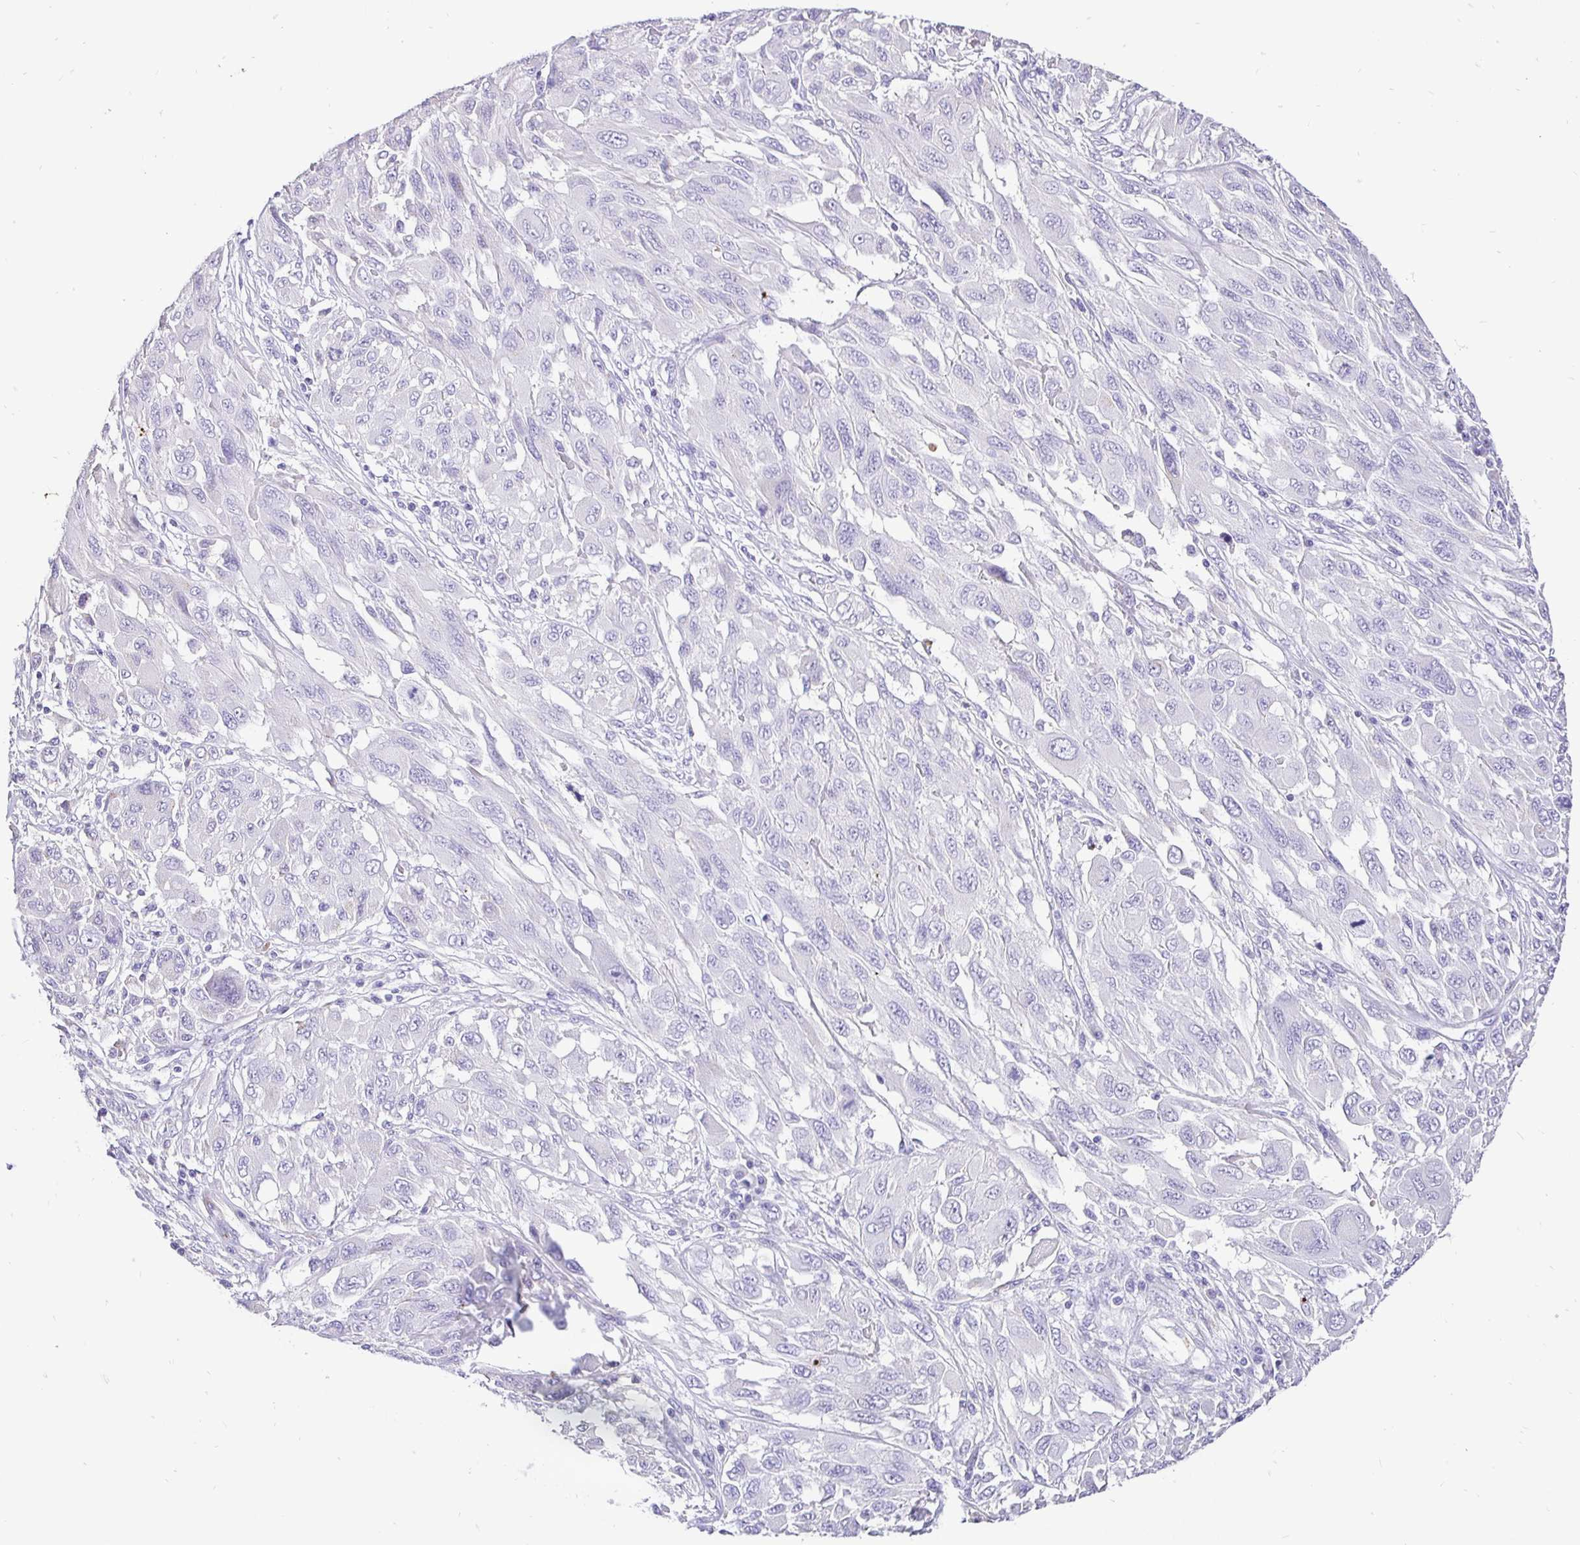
{"staining": {"intensity": "negative", "quantity": "none", "location": "none"}, "tissue": "melanoma", "cell_type": "Tumor cells", "image_type": "cancer", "snomed": [{"axis": "morphology", "description": "Malignant melanoma, NOS"}, {"axis": "topography", "description": "Skin"}], "caption": "A high-resolution histopathology image shows immunohistochemistry (IHC) staining of malignant melanoma, which displays no significant positivity in tumor cells.", "gene": "TAF1D", "patient": {"sex": "female", "age": 91}}